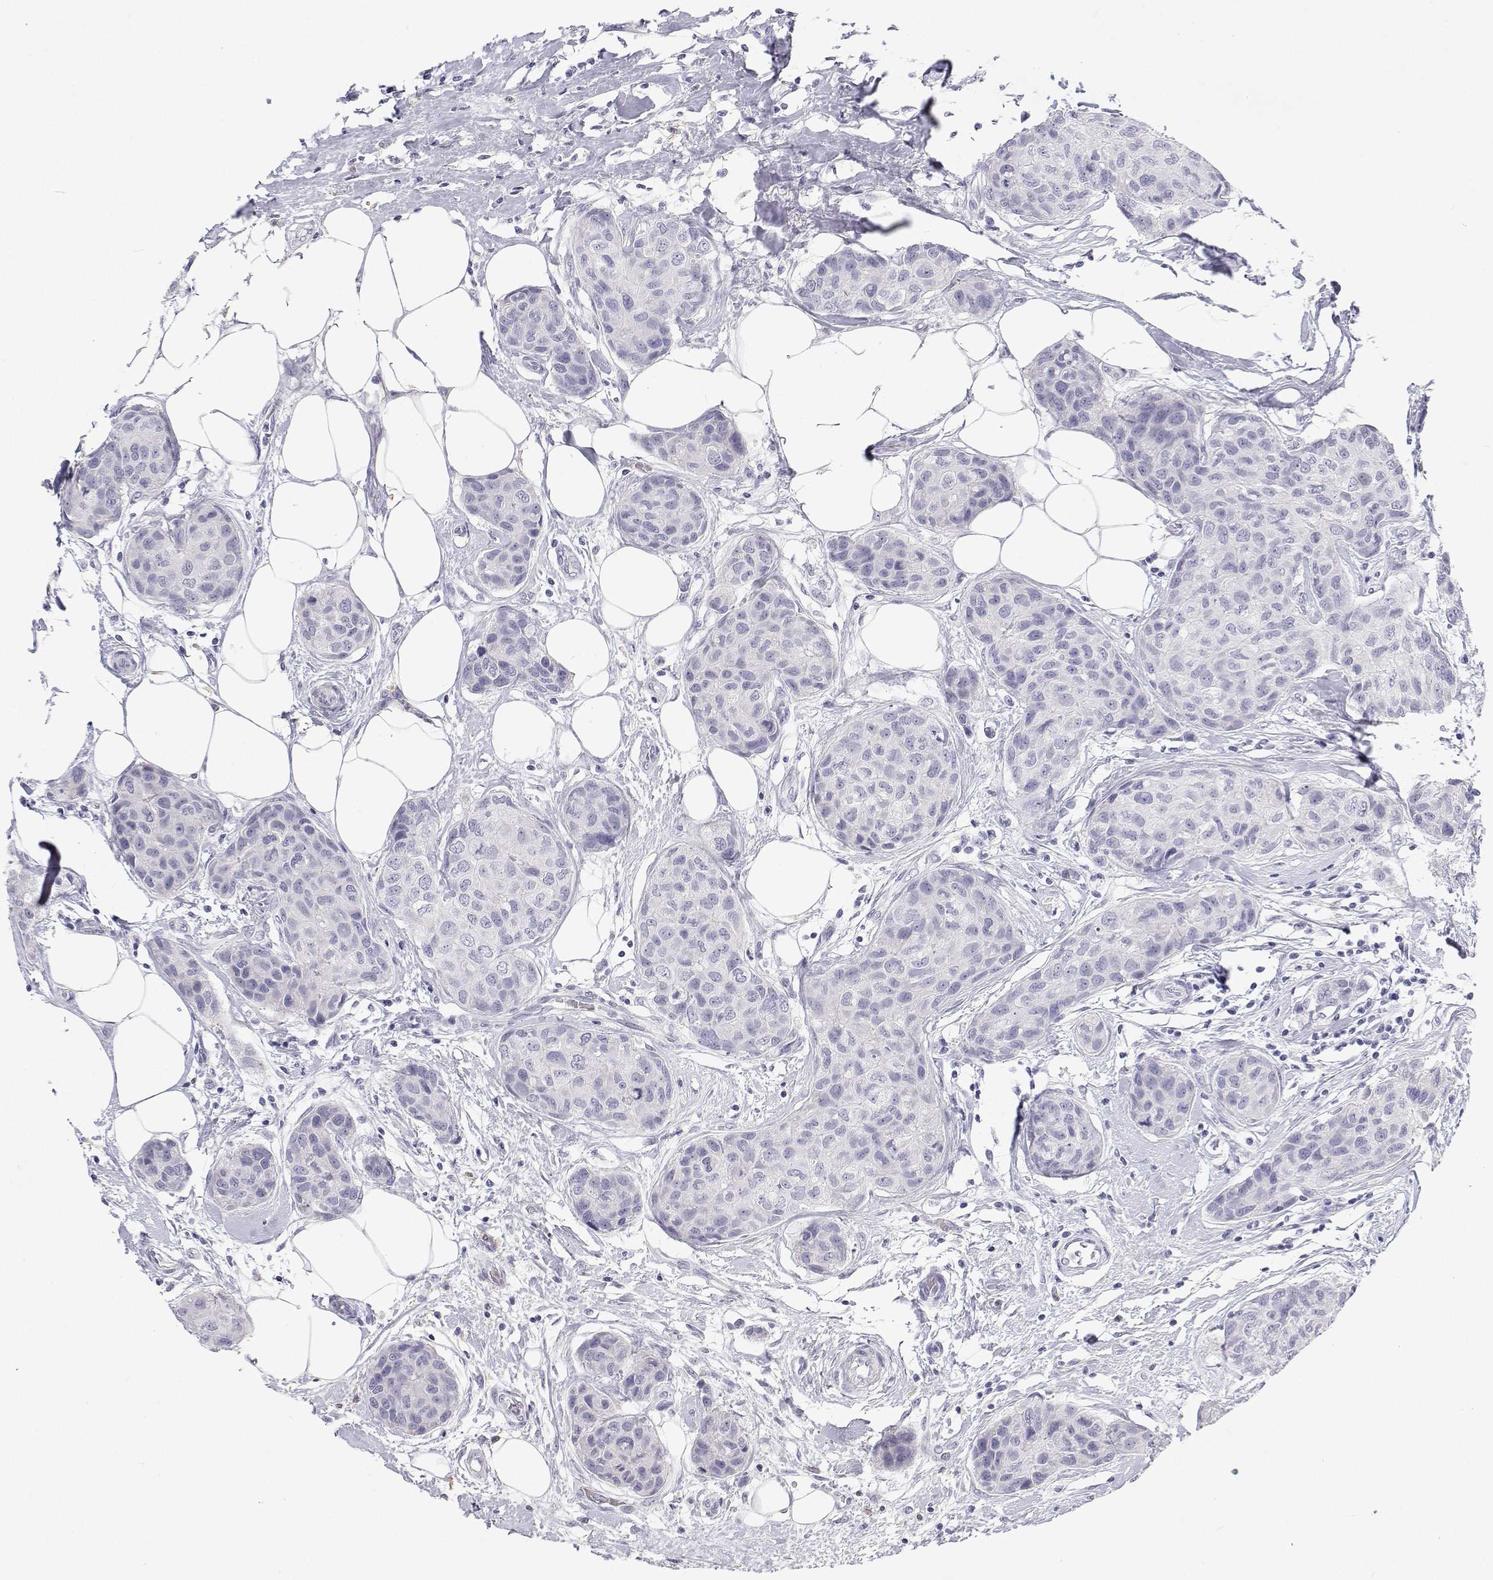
{"staining": {"intensity": "negative", "quantity": "none", "location": "none"}, "tissue": "breast cancer", "cell_type": "Tumor cells", "image_type": "cancer", "snomed": [{"axis": "morphology", "description": "Duct carcinoma"}, {"axis": "topography", "description": "Breast"}], "caption": "Immunohistochemistry histopathology image of breast cancer (infiltrating ductal carcinoma) stained for a protein (brown), which exhibits no positivity in tumor cells. (DAB IHC visualized using brightfield microscopy, high magnification).", "gene": "TTN", "patient": {"sex": "female", "age": 80}}